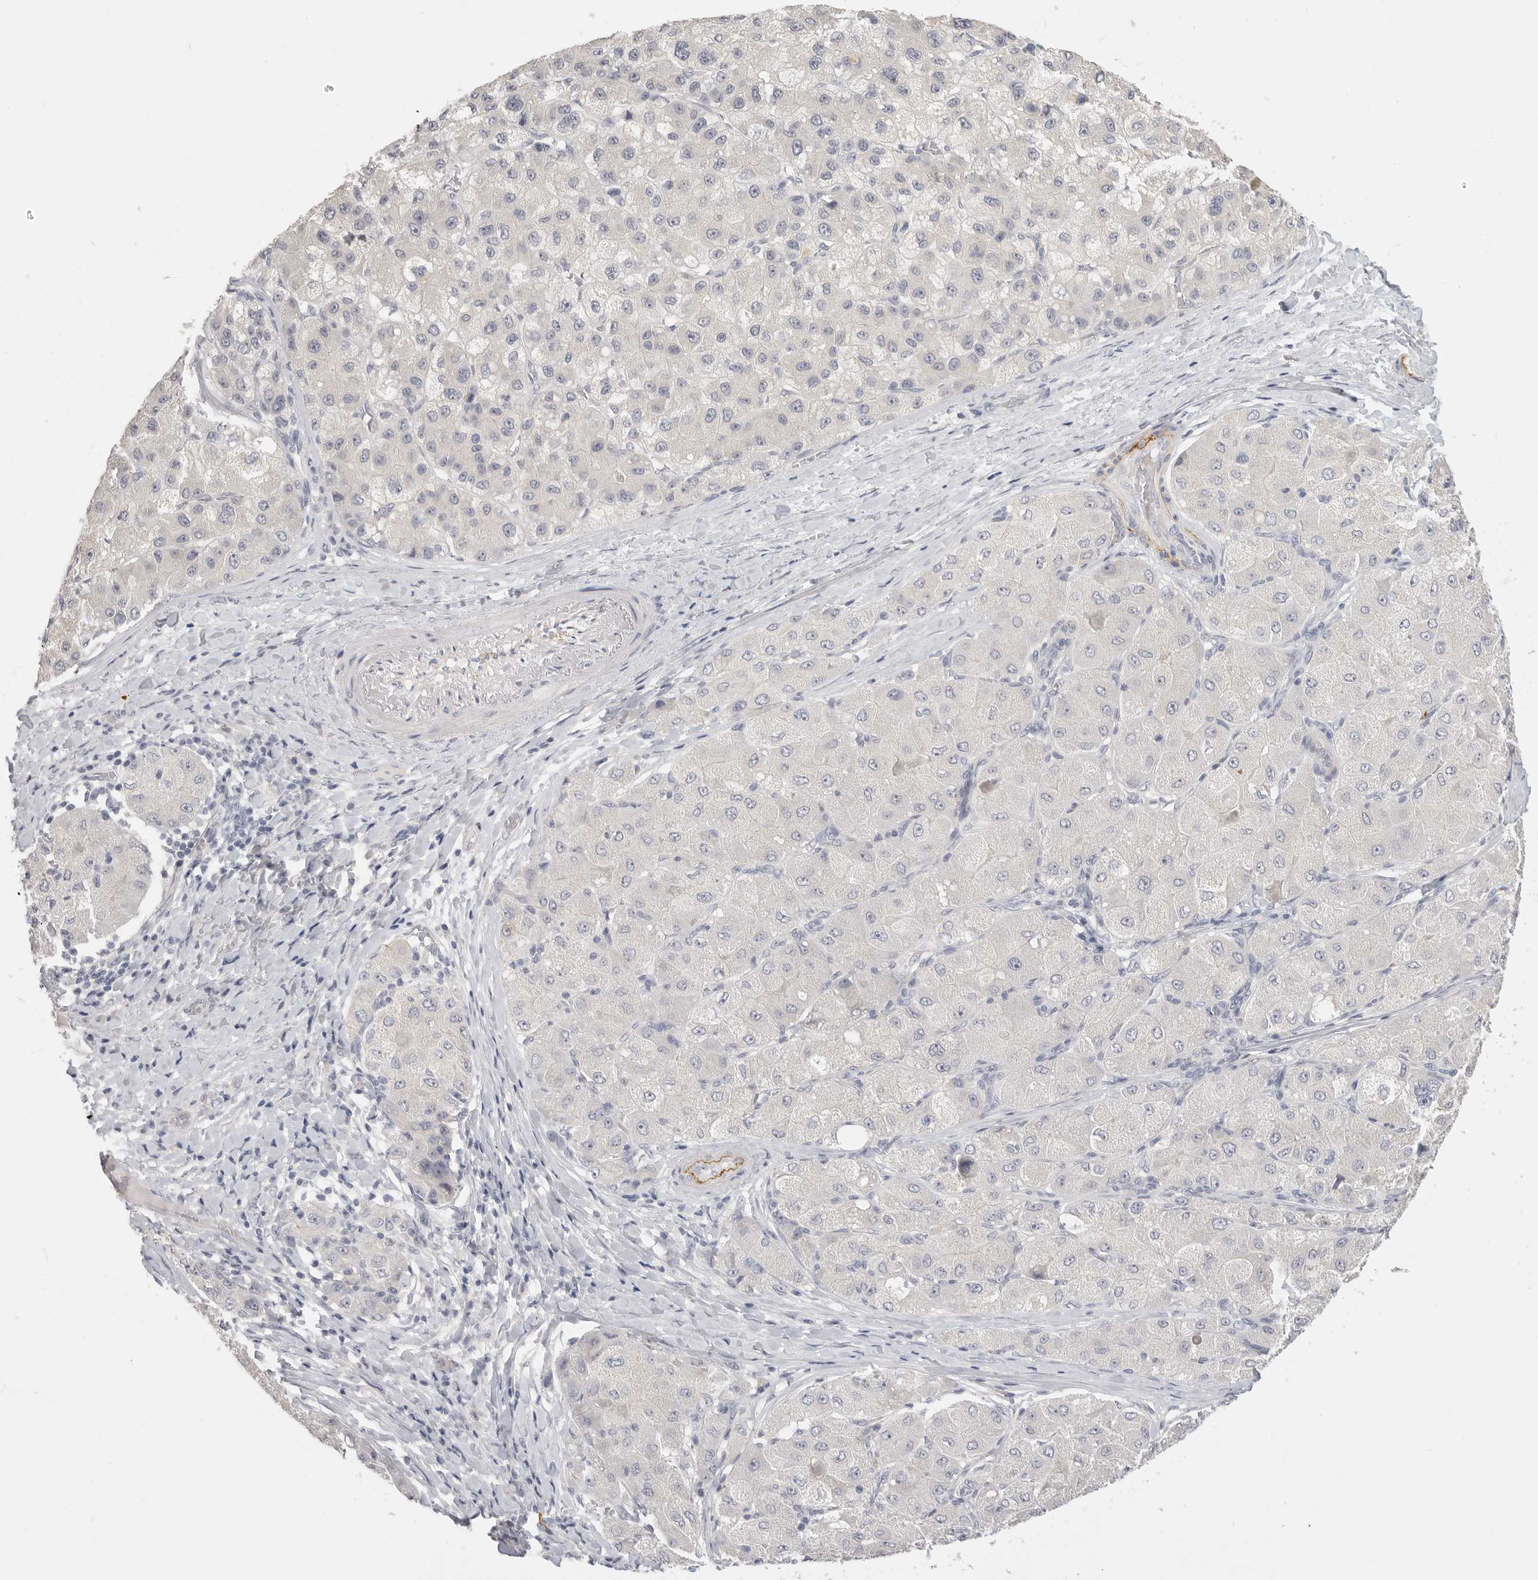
{"staining": {"intensity": "negative", "quantity": "none", "location": "none"}, "tissue": "liver cancer", "cell_type": "Tumor cells", "image_type": "cancer", "snomed": [{"axis": "morphology", "description": "Carcinoma, Hepatocellular, NOS"}, {"axis": "topography", "description": "Liver"}], "caption": "Immunohistochemistry (IHC) of human liver hepatocellular carcinoma displays no expression in tumor cells. (DAB (3,3'-diaminobenzidine) IHC, high magnification).", "gene": "FBN2", "patient": {"sex": "male", "age": 80}}